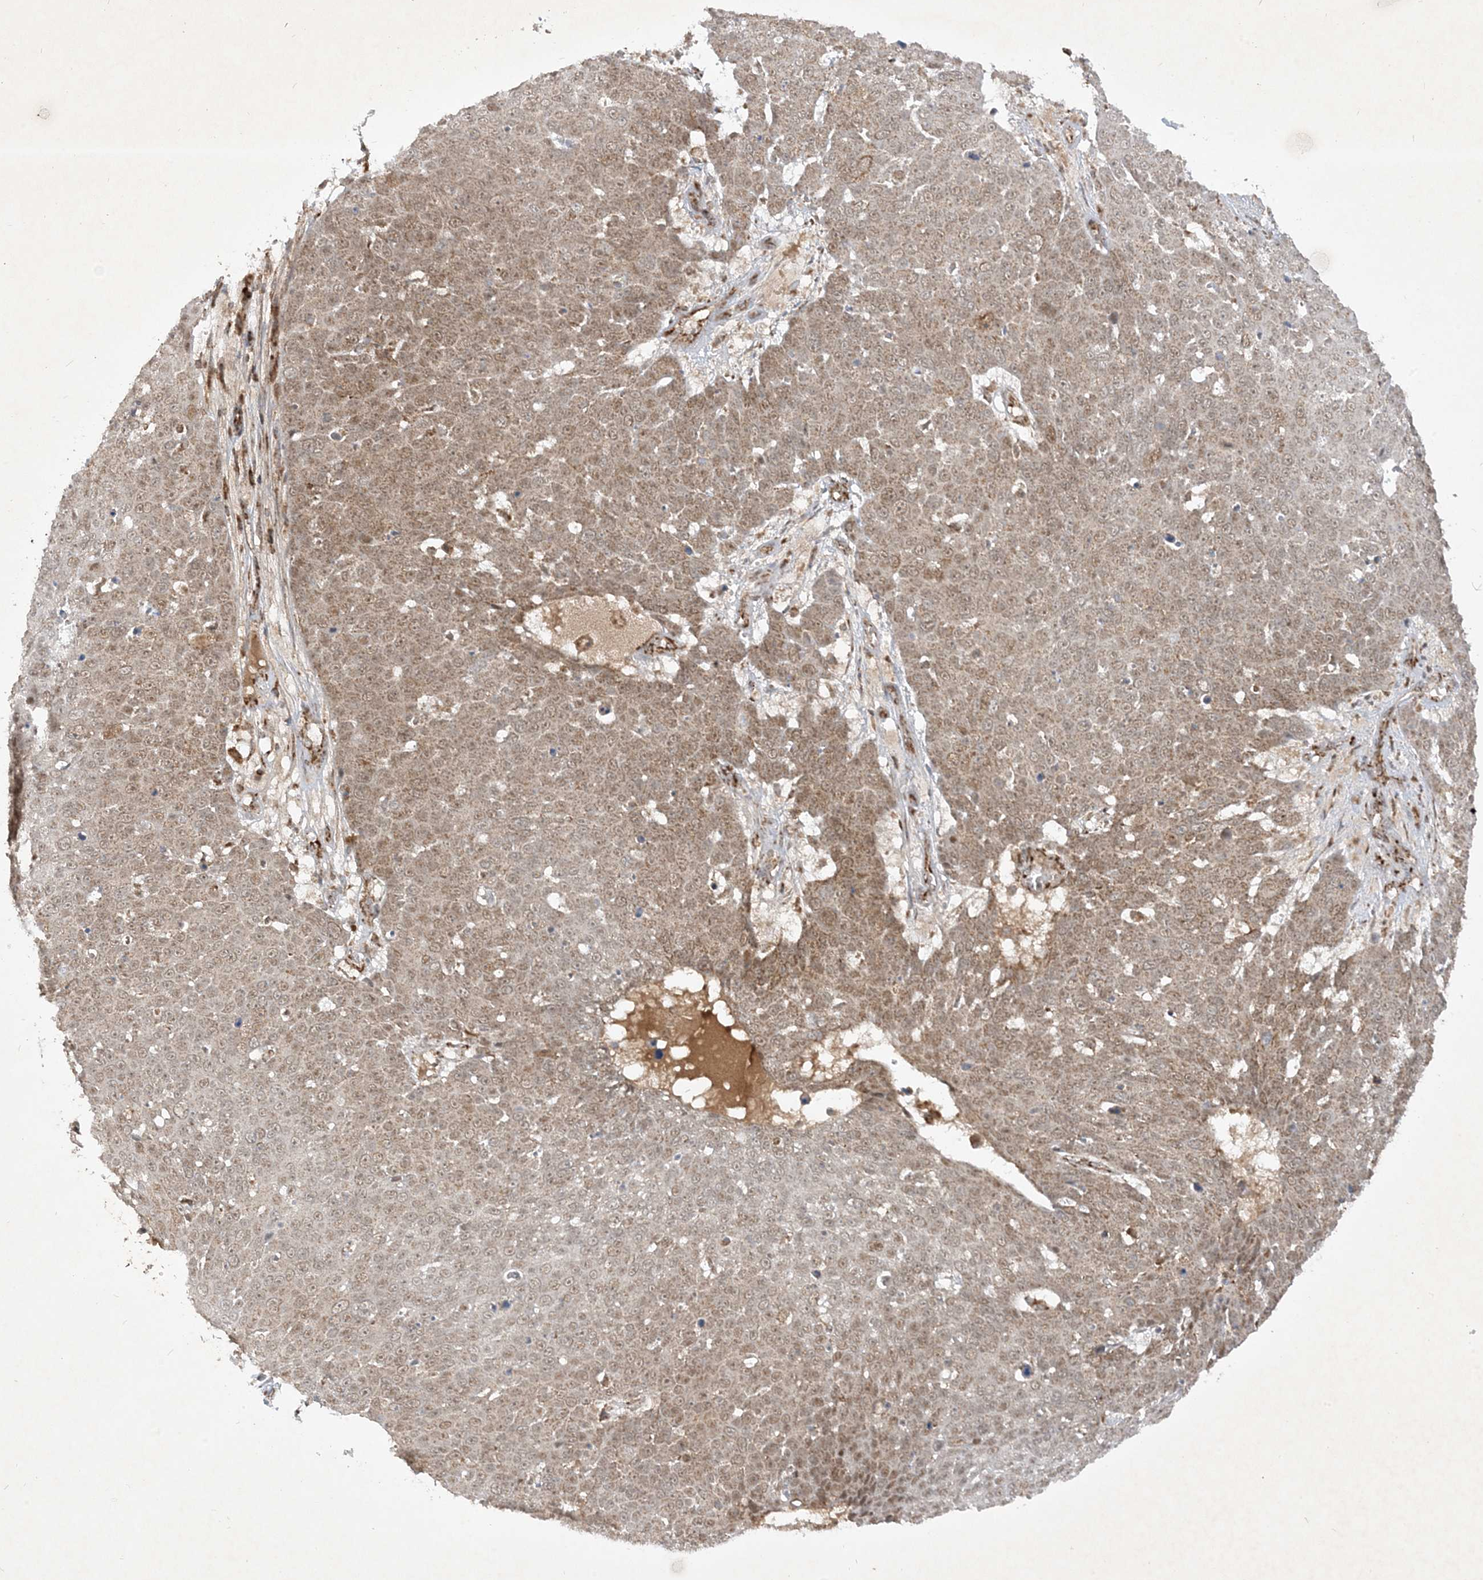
{"staining": {"intensity": "moderate", "quantity": ">75%", "location": "cytoplasmic/membranous,nuclear"}, "tissue": "skin cancer", "cell_type": "Tumor cells", "image_type": "cancer", "snomed": [{"axis": "morphology", "description": "Squamous cell carcinoma, NOS"}, {"axis": "topography", "description": "Skin"}], "caption": "Immunohistochemistry (DAB (3,3'-diaminobenzidine)) staining of squamous cell carcinoma (skin) reveals moderate cytoplasmic/membranous and nuclear protein staining in approximately >75% of tumor cells.", "gene": "NDUFAF3", "patient": {"sex": "male", "age": 71}}